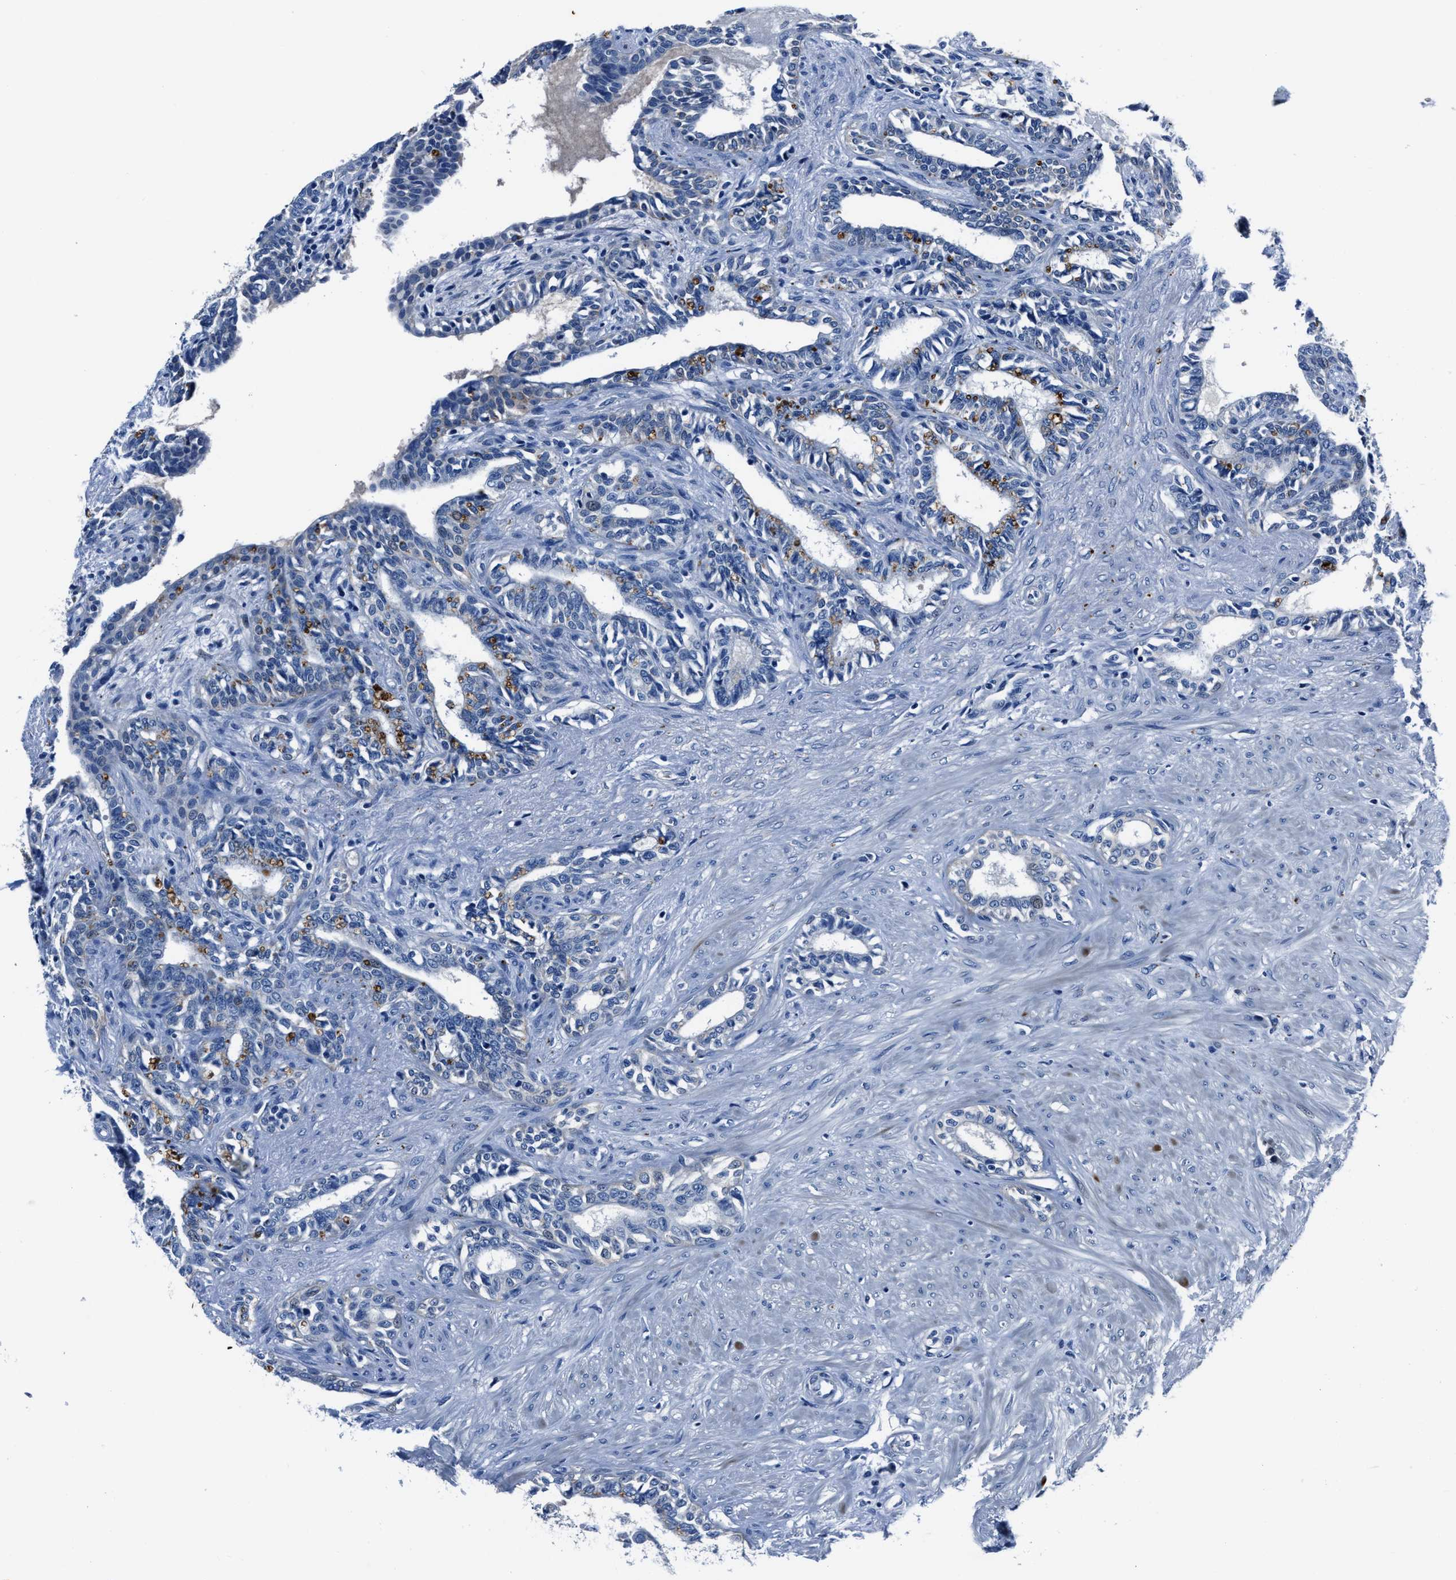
{"staining": {"intensity": "moderate", "quantity": "<25%", "location": "cytoplasmic/membranous"}, "tissue": "seminal vesicle", "cell_type": "Glandular cells", "image_type": "normal", "snomed": [{"axis": "morphology", "description": "Normal tissue, NOS"}, {"axis": "morphology", "description": "Adenocarcinoma, High grade"}, {"axis": "topography", "description": "Prostate"}, {"axis": "topography", "description": "Seminal veicle"}], "caption": "Protein expression analysis of normal seminal vesicle shows moderate cytoplasmic/membranous positivity in approximately <25% of glandular cells.", "gene": "NACAD", "patient": {"sex": "male", "age": 55}}